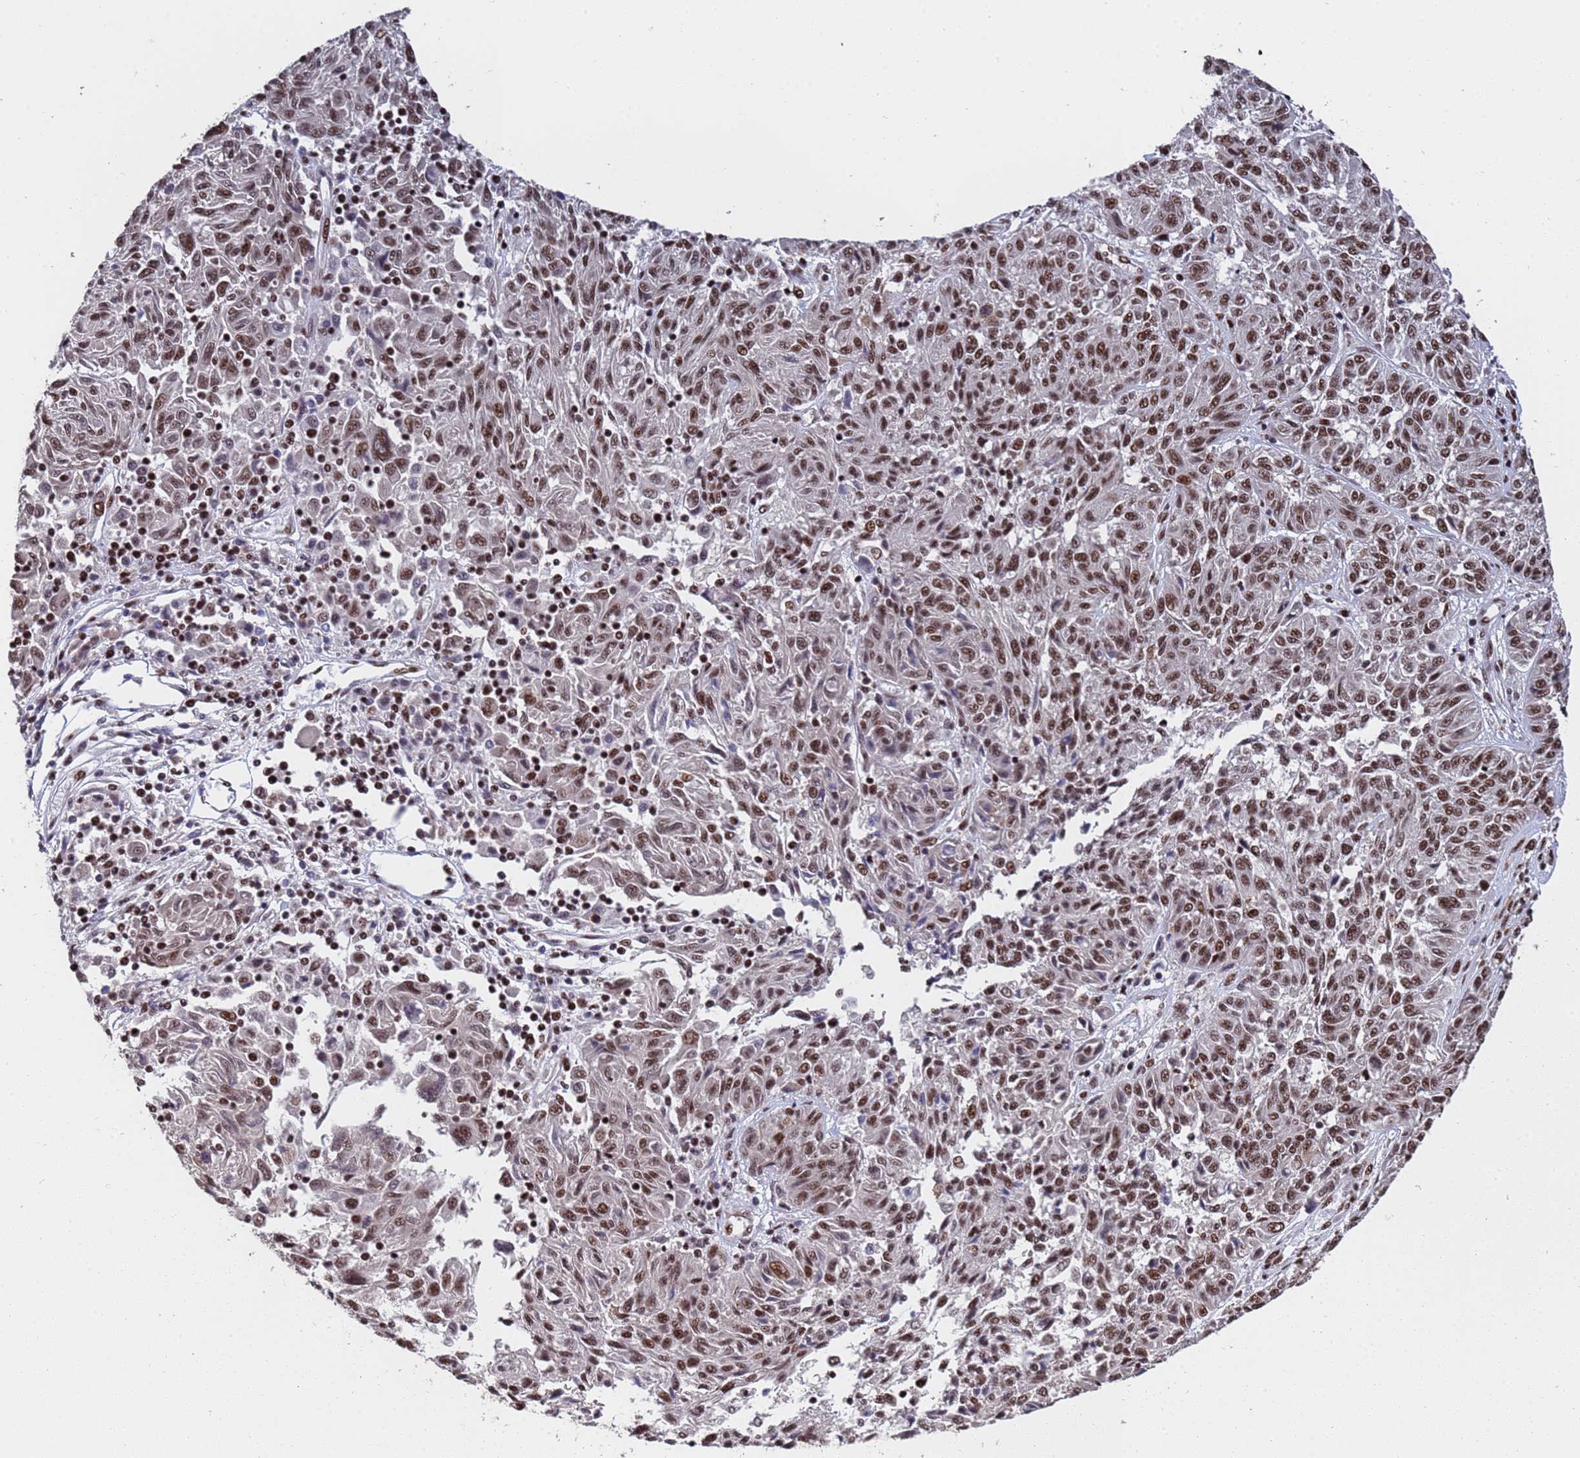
{"staining": {"intensity": "moderate", "quantity": ">75%", "location": "nuclear"}, "tissue": "melanoma", "cell_type": "Tumor cells", "image_type": "cancer", "snomed": [{"axis": "morphology", "description": "Malignant melanoma, NOS"}, {"axis": "topography", "description": "Skin"}], "caption": "Melanoma tissue shows moderate nuclear positivity in approximately >75% of tumor cells", "gene": "SF3B2", "patient": {"sex": "male", "age": 53}}